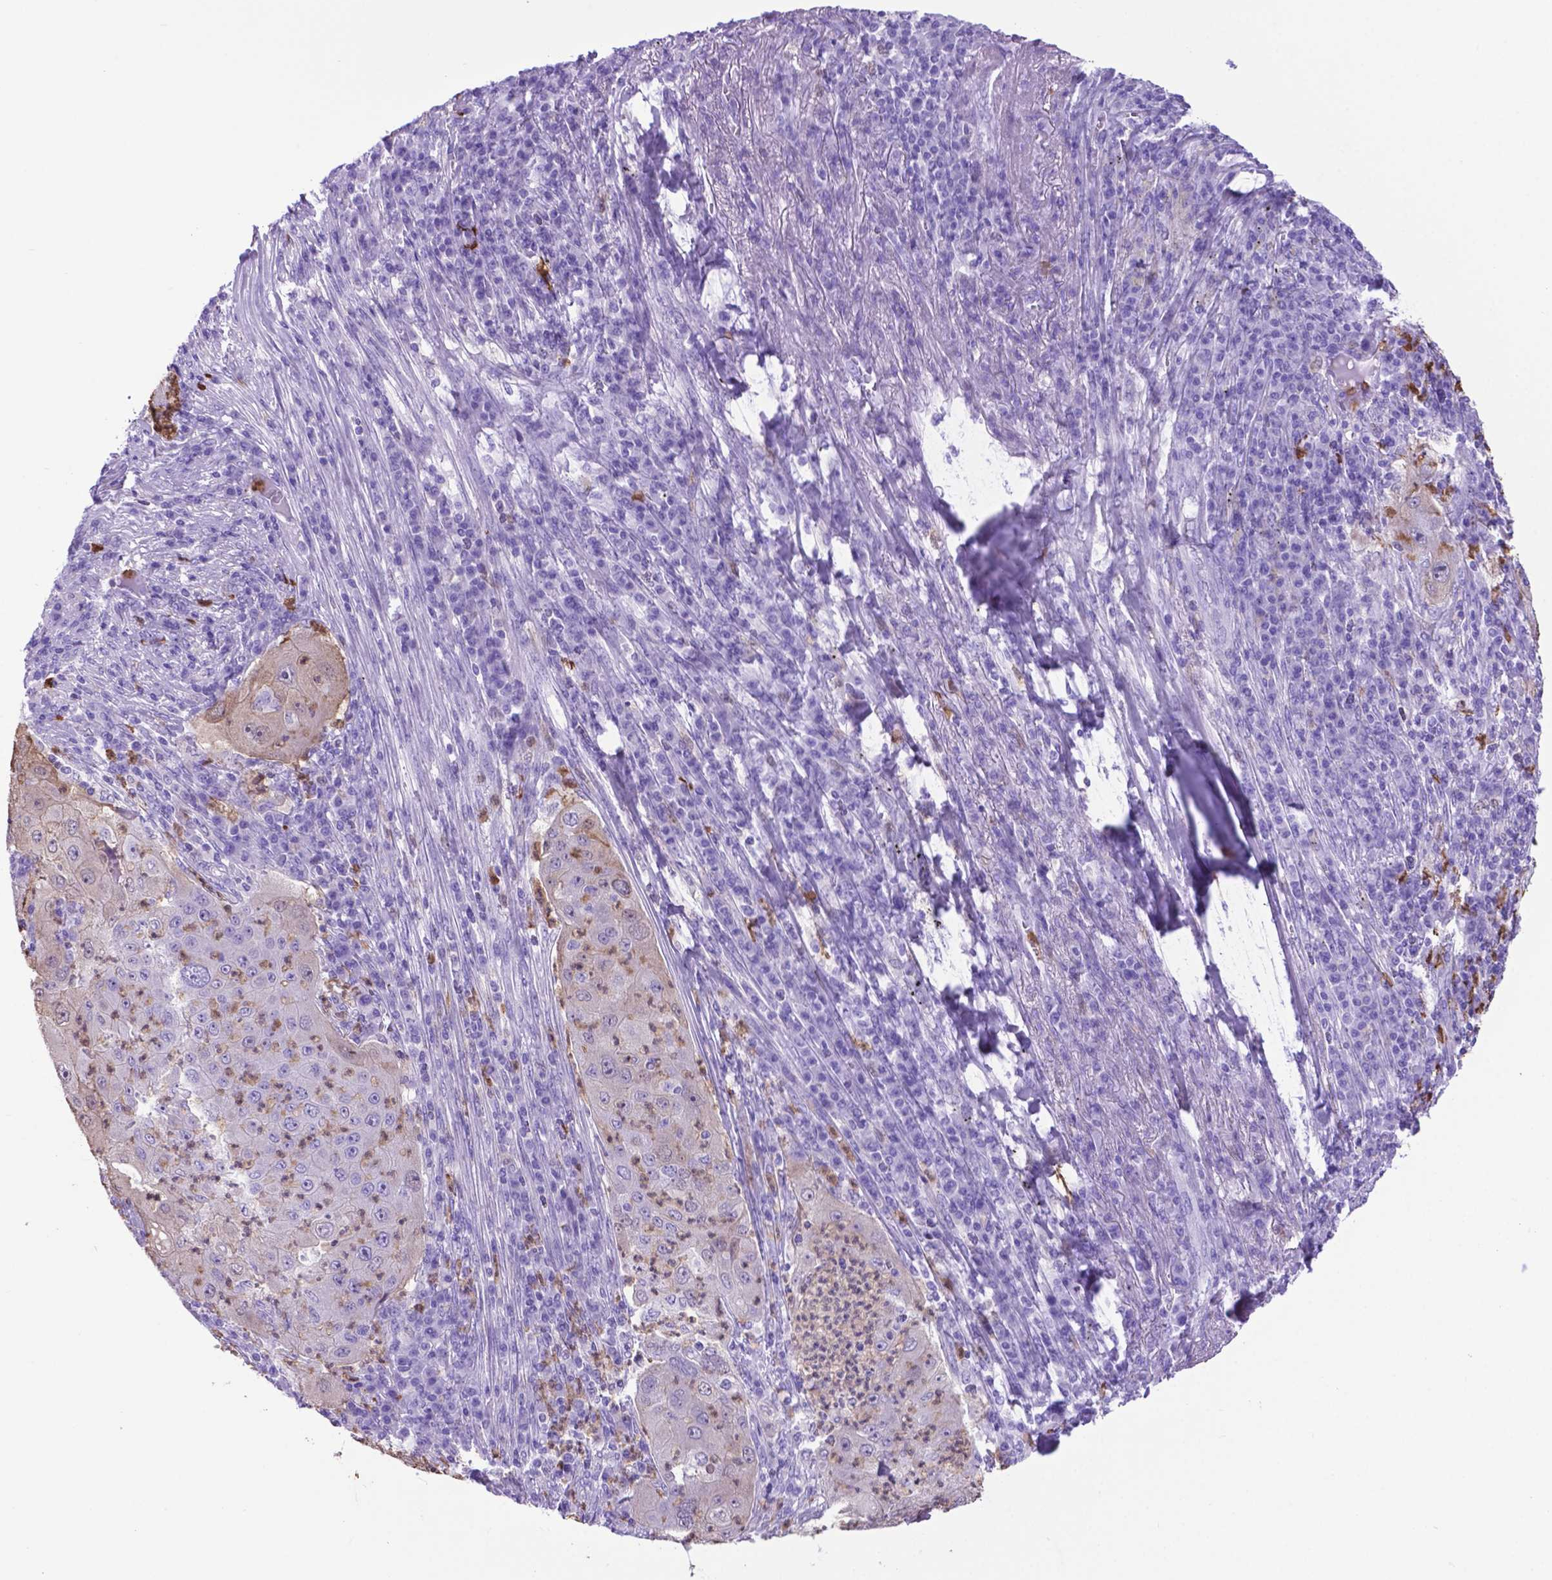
{"staining": {"intensity": "negative", "quantity": "none", "location": "none"}, "tissue": "lung cancer", "cell_type": "Tumor cells", "image_type": "cancer", "snomed": [{"axis": "morphology", "description": "Squamous cell carcinoma, NOS"}, {"axis": "topography", "description": "Lung"}], "caption": "Lung squamous cell carcinoma stained for a protein using immunohistochemistry reveals no expression tumor cells.", "gene": "LZTR1", "patient": {"sex": "female", "age": 59}}